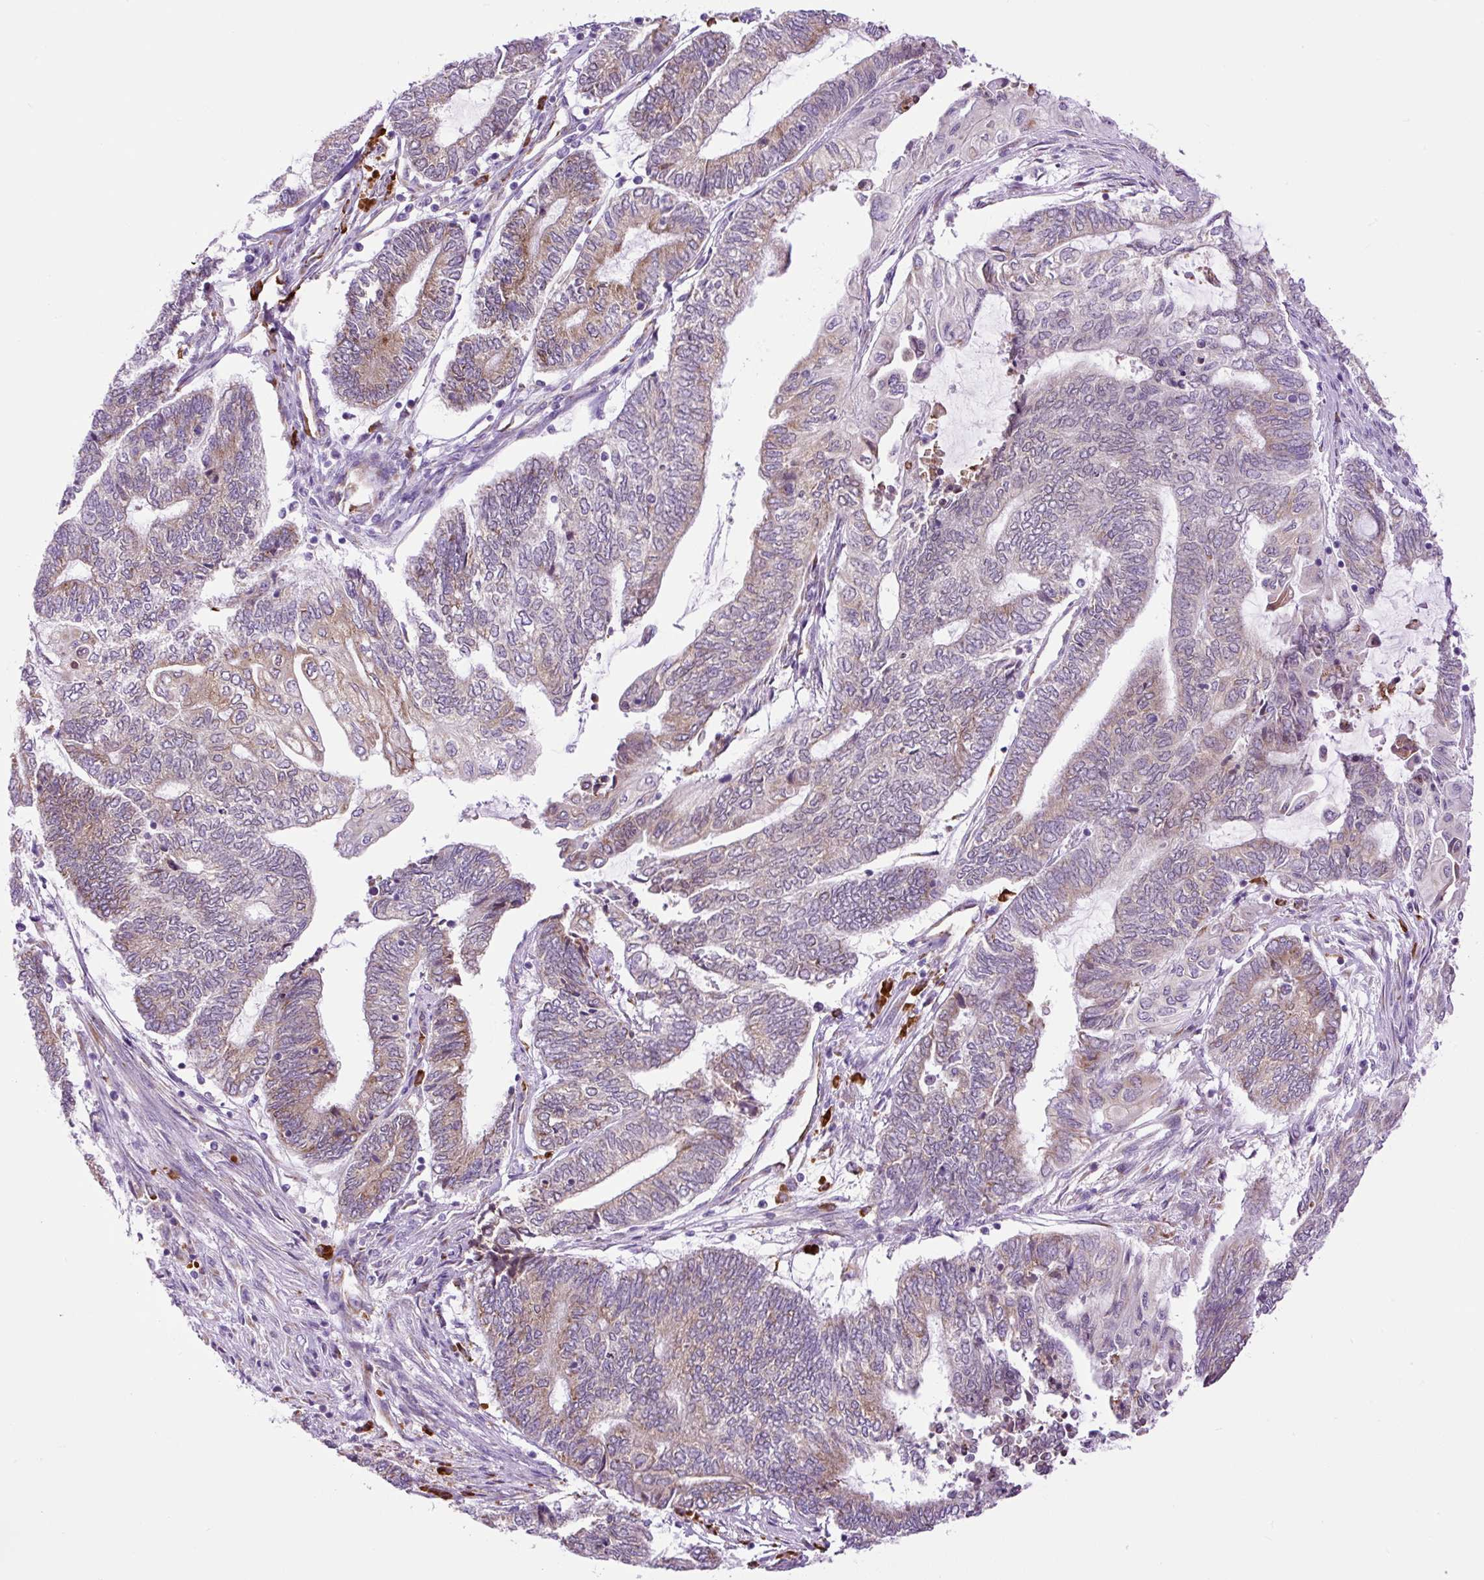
{"staining": {"intensity": "moderate", "quantity": "<25%", "location": "cytoplasmic/membranous"}, "tissue": "endometrial cancer", "cell_type": "Tumor cells", "image_type": "cancer", "snomed": [{"axis": "morphology", "description": "Adenocarcinoma, NOS"}, {"axis": "topography", "description": "Uterus"}, {"axis": "topography", "description": "Endometrium"}], "caption": "Endometrial cancer tissue displays moderate cytoplasmic/membranous staining in approximately <25% of tumor cells", "gene": "DDOST", "patient": {"sex": "female", "age": 70}}